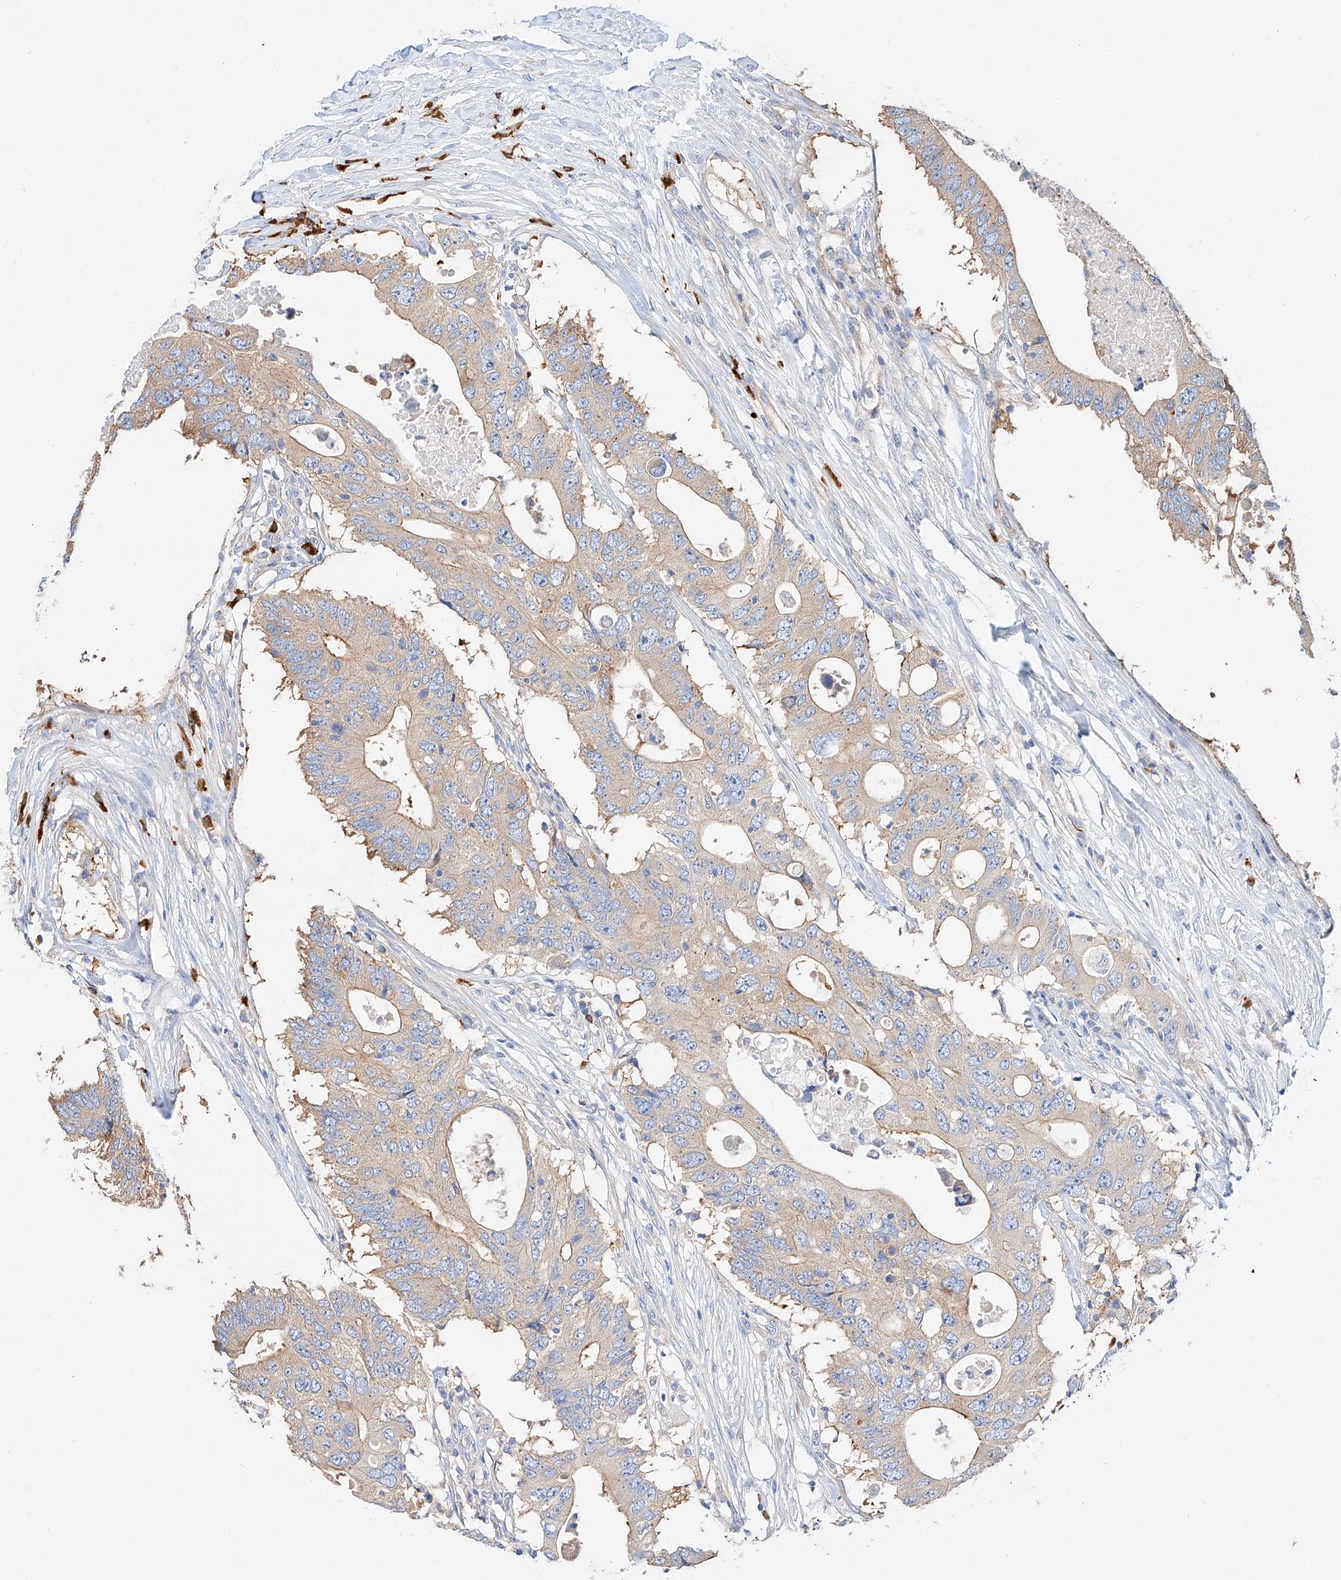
{"staining": {"intensity": "weak", "quantity": "25%-75%", "location": "cytoplasmic/membranous"}, "tissue": "colorectal cancer", "cell_type": "Tumor cells", "image_type": "cancer", "snomed": [{"axis": "morphology", "description": "Adenocarcinoma, NOS"}, {"axis": "topography", "description": "Colon"}], "caption": "An image of colorectal cancer stained for a protein shows weak cytoplasmic/membranous brown staining in tumor cells.", "gene": "GLMN", "patient": {"sex": "male", "age": 71}}